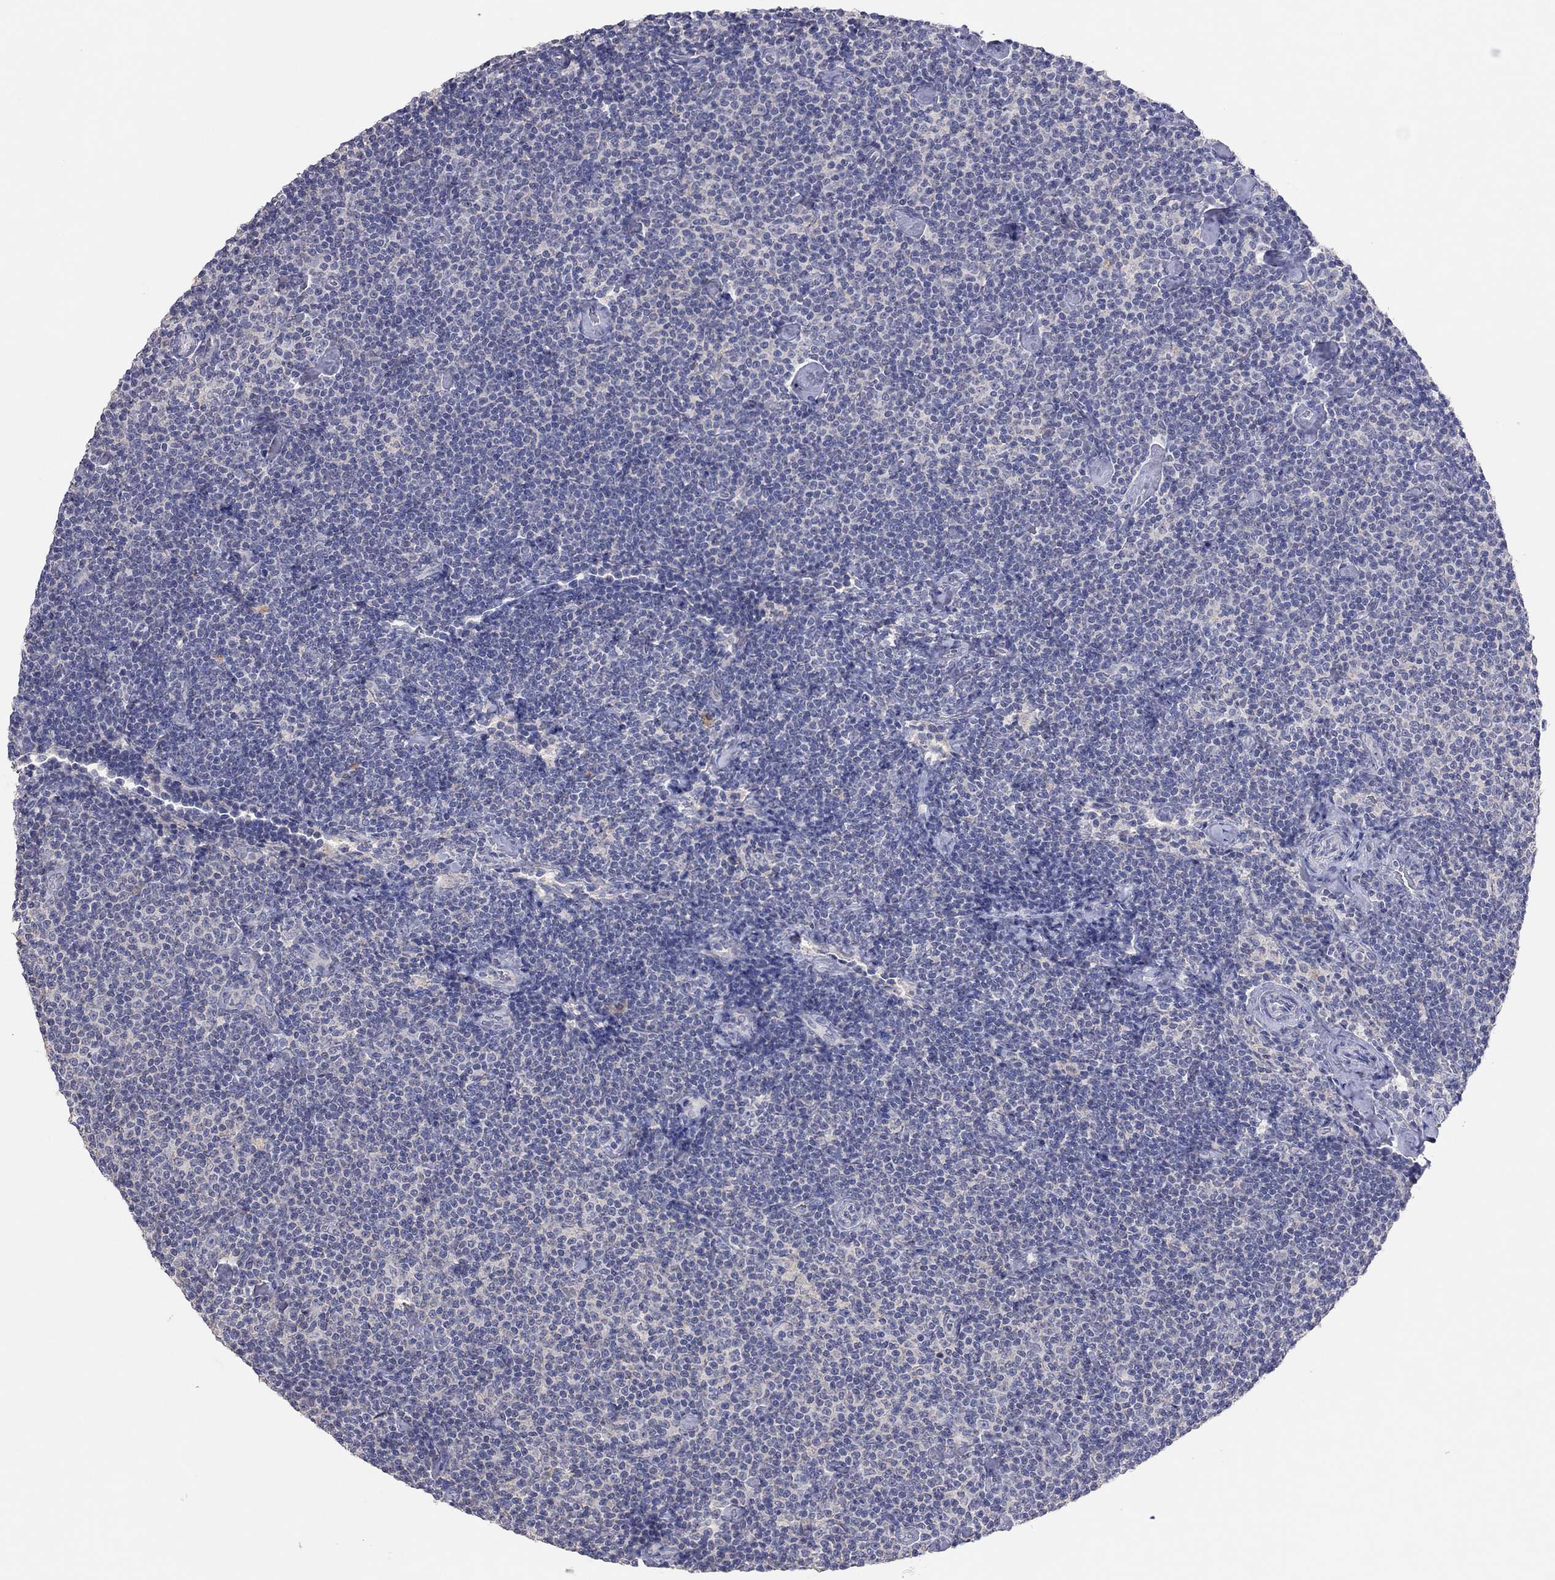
{"staining": {"intensity": "negative", "quantity": "none", "location": "none"}, "tissue": "lymphoma", "cell_type": "Tumor cells", "image_type": "cancer", "snomed": [{"axis": "morphology", "description": "Malignant lymphoma, non-Hodgkin's type, Low grade"}, {"axis": "topography", "description": "Lymph node"}], "caption": "IHC of lymphoma exhibits no expression in tumor cells. (DAB (3,3'-diaminobenzidine) immunohistochemistry (IHC) with hematoxylin counter stain).", "gene": "MMP13", "patient": {"sex": "male", "age": 81}}